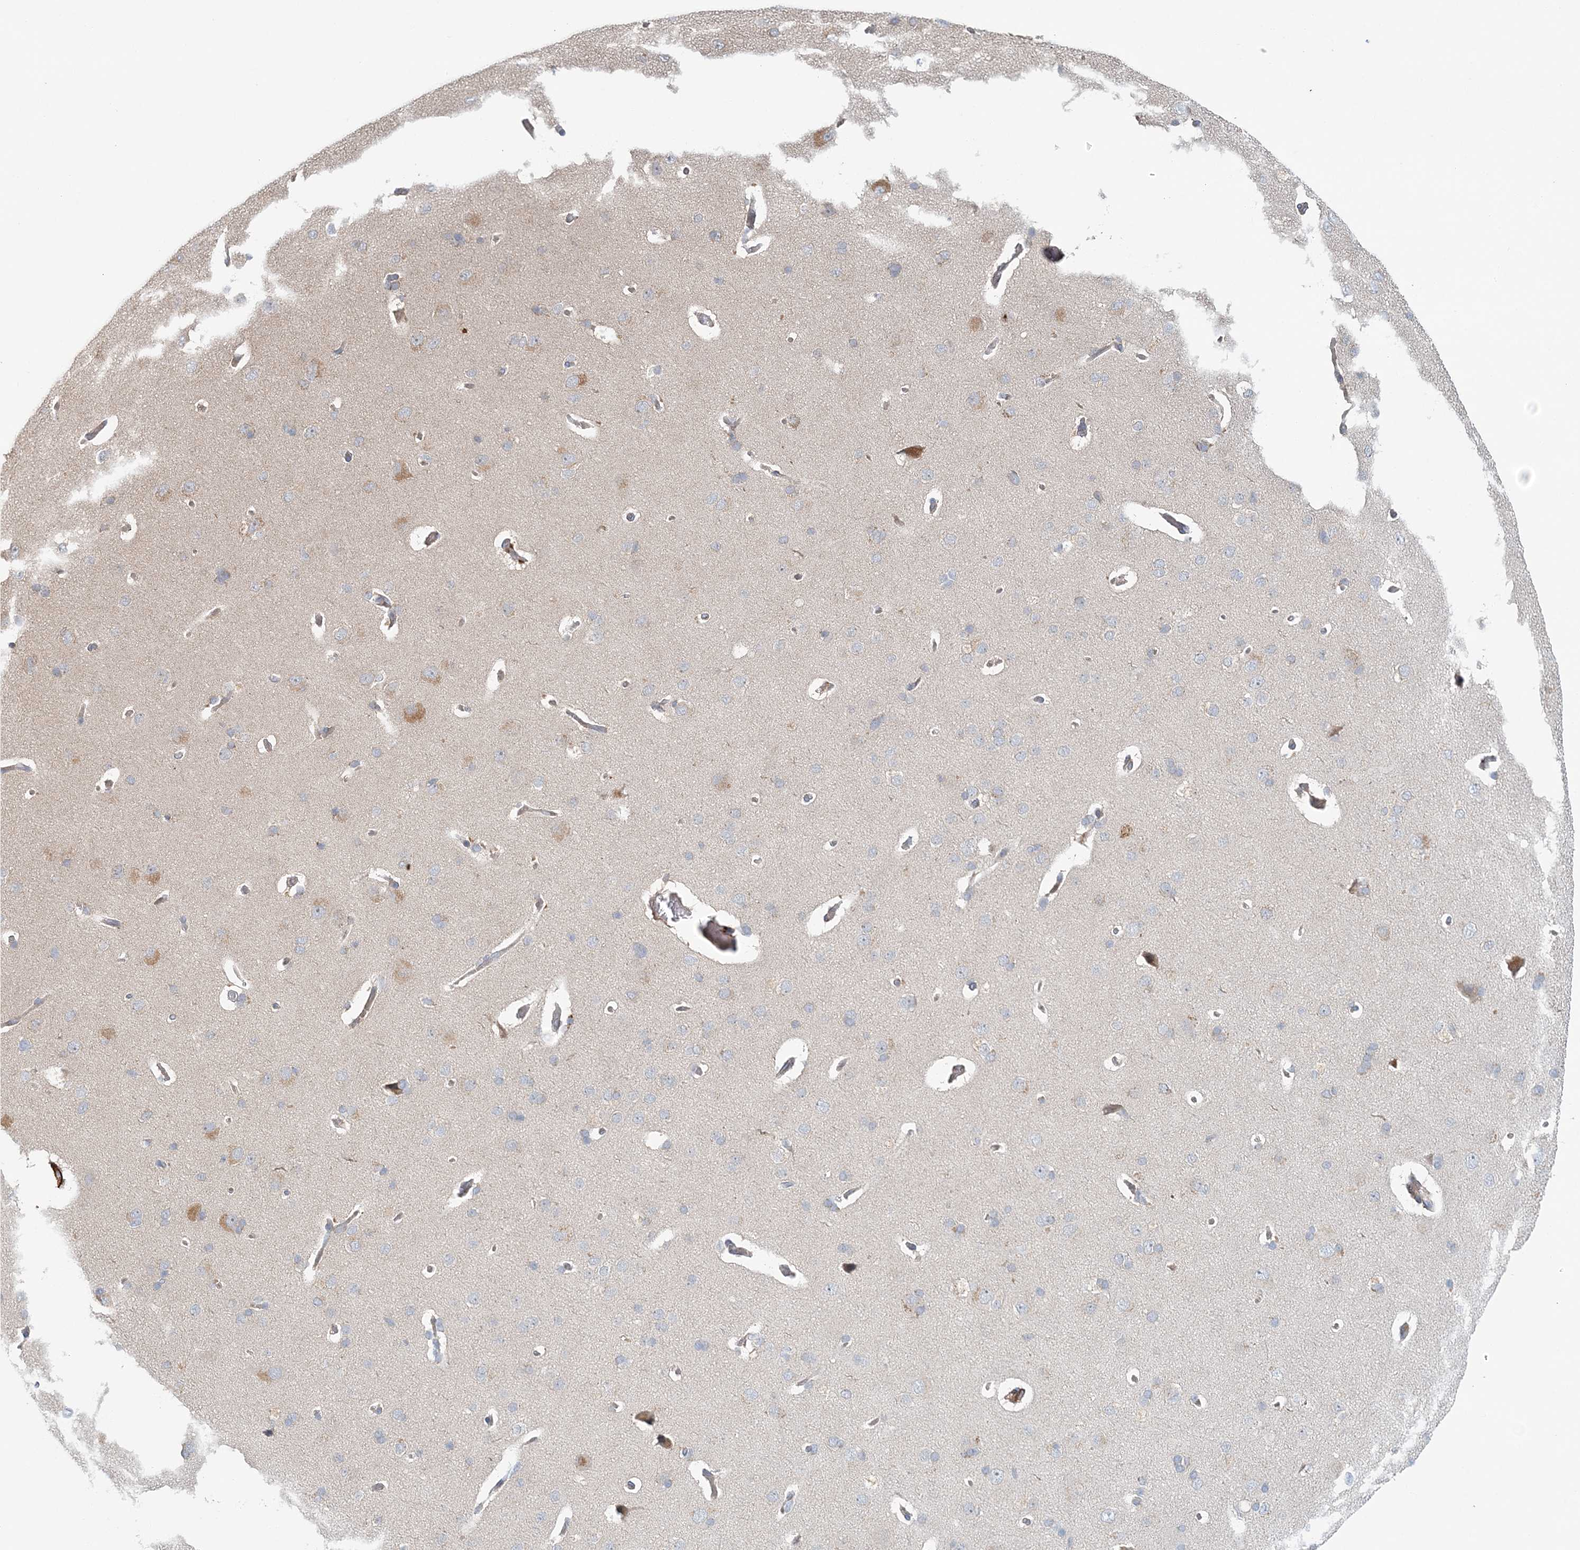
{"staining": {"intensity": "negative", "quantity": "none", "location": "none"}, "tissue": "cerebral cortex", "cell_type": "Endothelial cells", "image_type": "normal", "snomed": [{"axis": "morphology", "description": "Normal tissue, NOS"}, {"axis": "topography", "description": "Cerebral cortex"}], "caption": "DAB immunohistochemical staining of benign cerebral cortex displays no significant expression in endothelial cells.", "gene": "TTI1", "patient": {"sex": "male", "age": 62}}